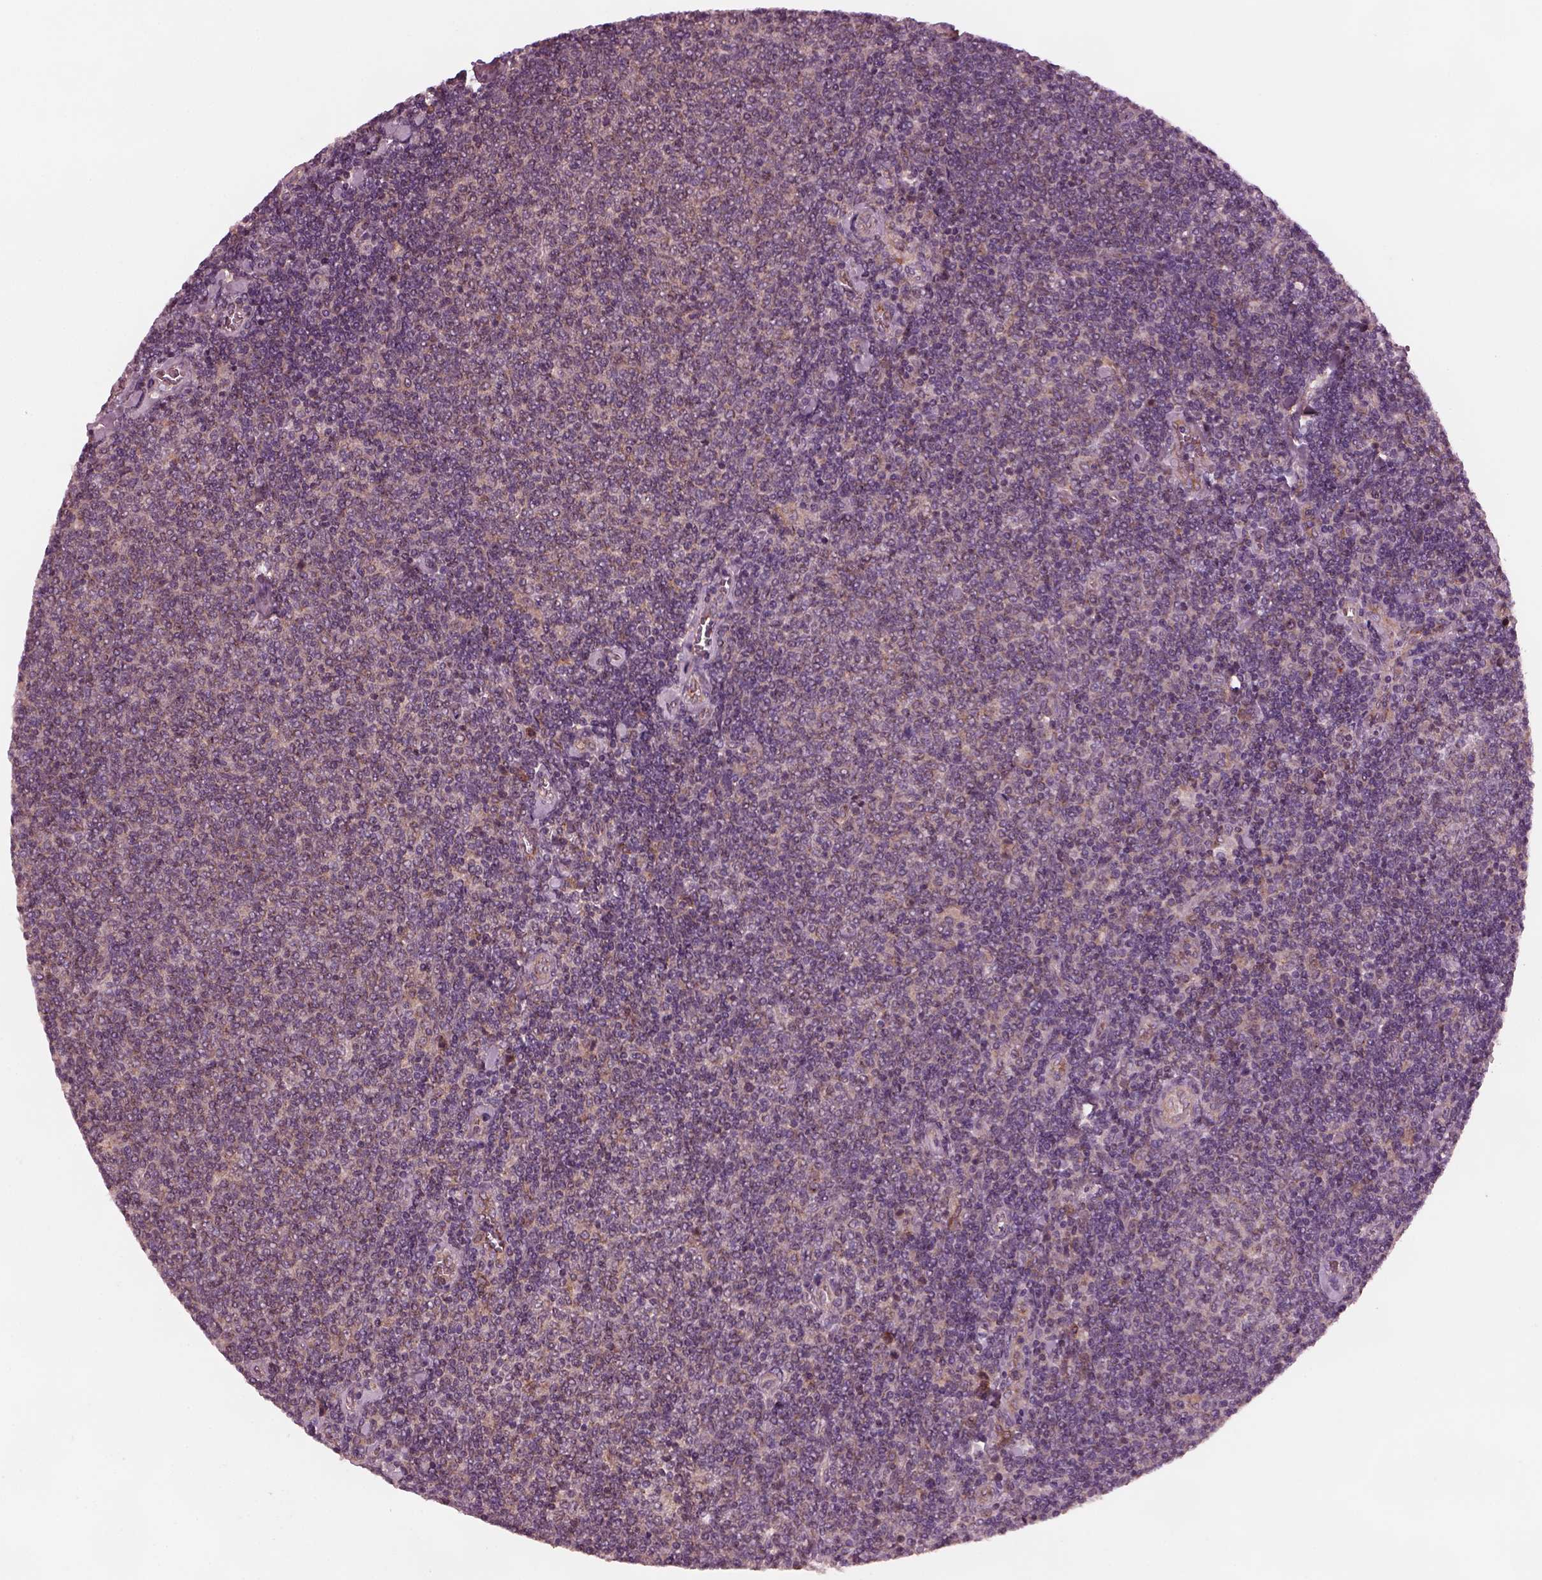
{"staining": {"intensity": "moderate", "quantity": ">75%", "location": "cytoplasmic/membranous"}, "tissue": "lymphoma", "cell_type": "Tumor cells", "image_type": "cancer", "snomed": [{"axis": "morphology", "description": "Malignant lymphoma, non-Hodgkin's type, Low grade"}, {"axis": "topography", "description": "Lymph node"}], "caption": "IHC (DAB (3,3'-diaminobenzidine)) staining of human lymphoma displays moderate cytoplasmic/membranous protein staining in approximately >75% of tumor cells.", "gene": "TUBG1", "patient": {"sex": "male", "age": 52}}